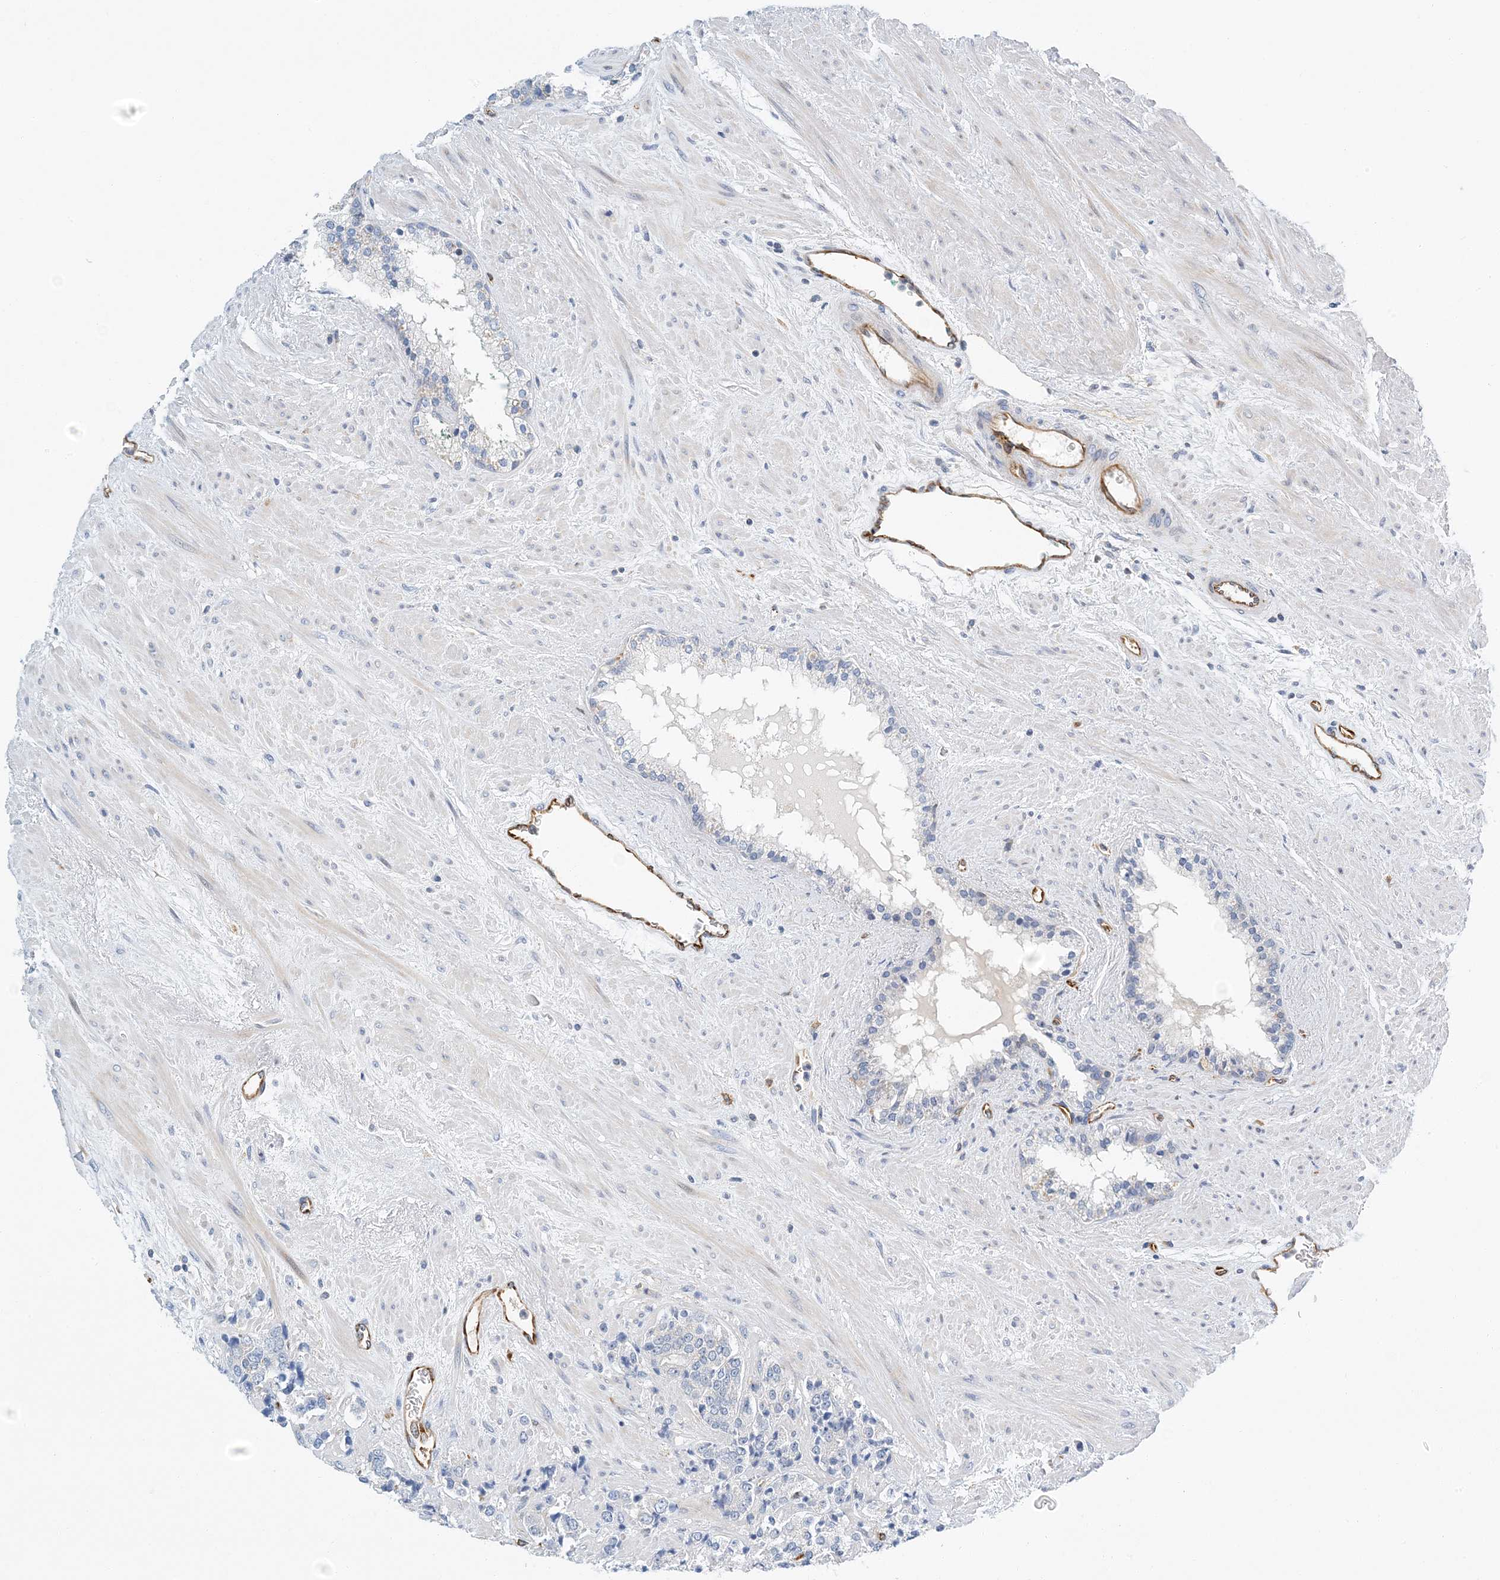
{"staining": {"intensity": "negative", "quantity": "none", "location": "none"}, "tissue": "prostate cancer", "cell_type": "Tumor cells", "image_type": "cancer", "snomed": [{"axis": "morphology", "description": "Adenocarcinoma, High grade"}, {"axis": "topography", "description": "Prostate"}], "caption": "Immunohistochemistry (IHC) of prostate cancer (high-grade adenocarcinoma) displays no positivity in tumor cells.", "gene": "PCDHA2", "patient": {"sex": "male", "age": 71}}